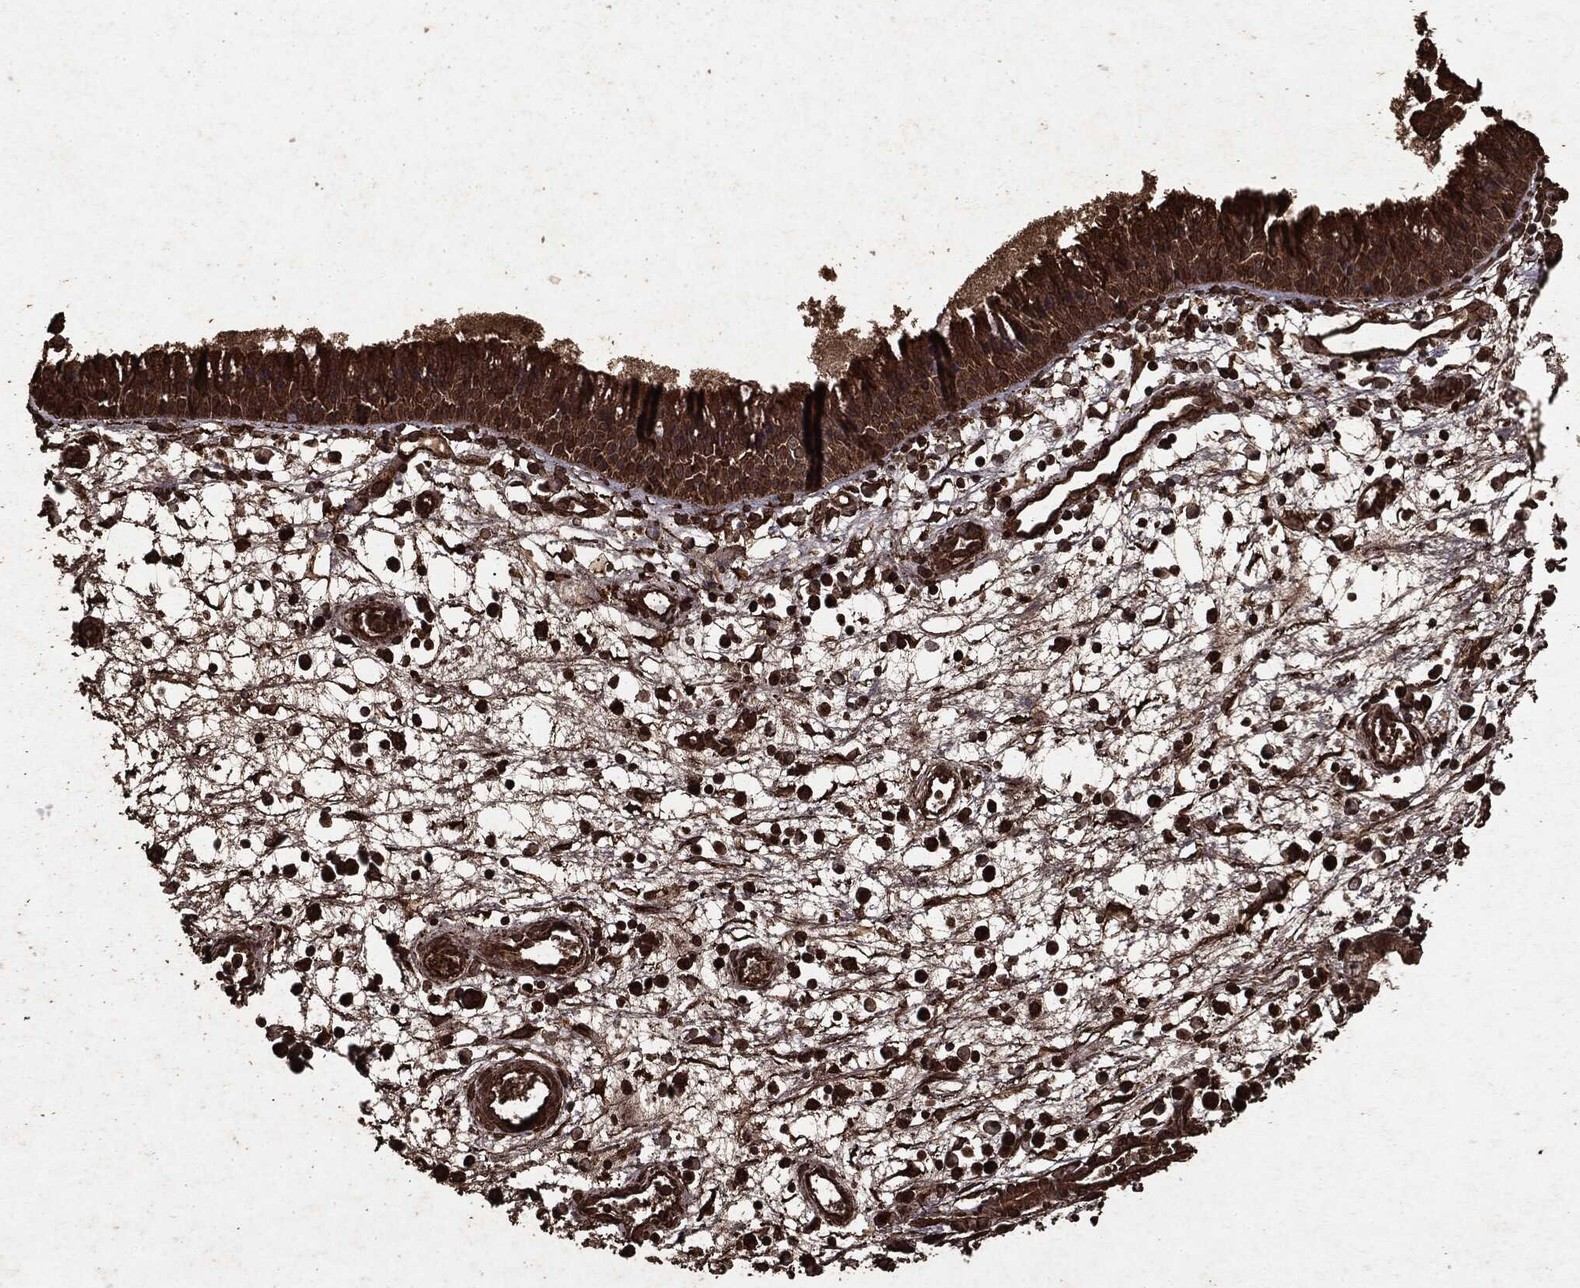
{"staining": {"intensity": "strong", "quantity": ">75%", "location": "cytoplasmic/membranous"}, "tissue": "nasopharynx", "cell_type": "Respiratory epithelial cells", "image_type": "normal", "snomed": [{"axis": "morphology", "description": "Normal tissue, NOS"}, {"axis": "topography", "description": "Nasopharynx"}], "caption": "Nasopharynx stained for a protein demonstrates strong cytoplasmic/membranous positivity in respiratory epithelial cells. (DAB = brown stain, brightfield microscopy at high magnification).", "gene": "ARAF", "patient": {"sex": "male", "age": 58}}